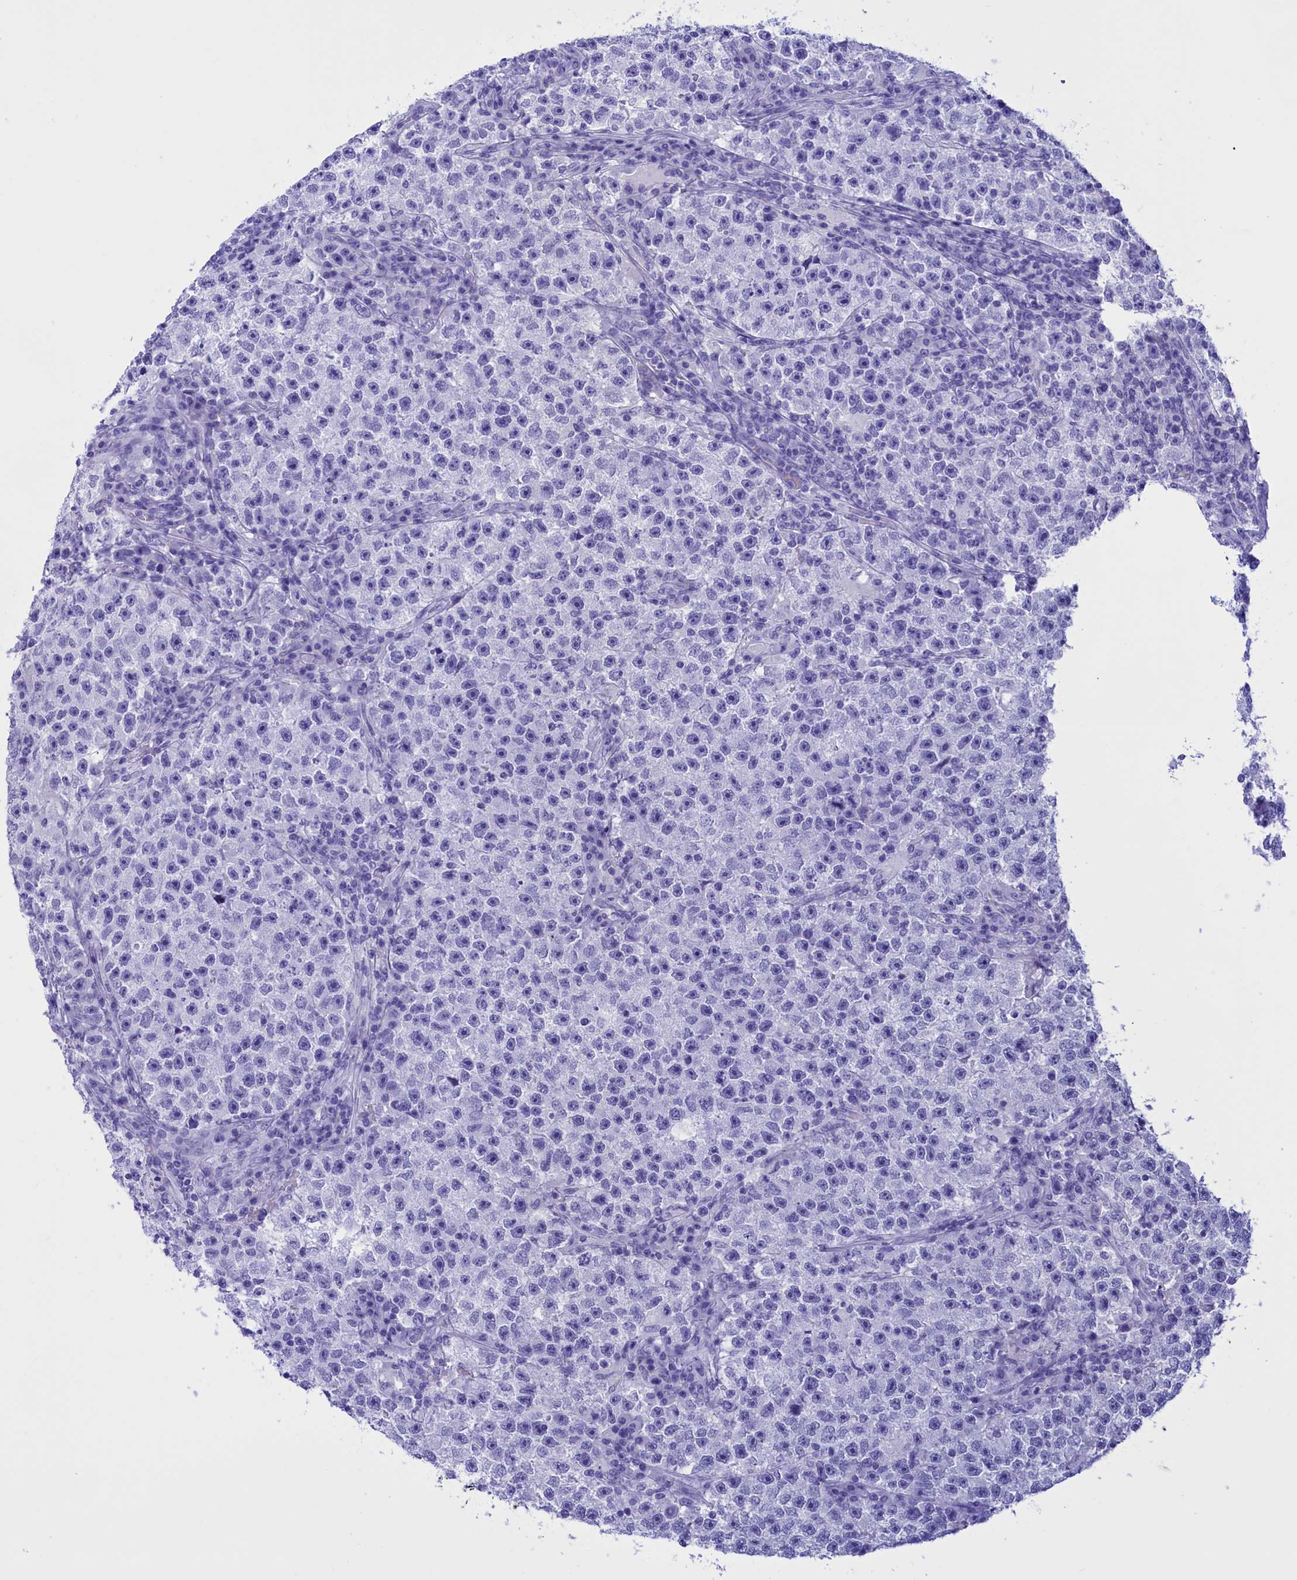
{"staining": {"intensity": "negative", "quantity": "none", "location": "none"}, "tissue": "testis cancer", "cell_type": "Tumor cells", "image_type": "cancer", "snomed": [{"axis": "morphology", "description": "Seminoma, NOS"}, {"axis": "topography", "description": "Testis"}], "caption": "The immunohistochemistry photomicrograph has no significant expression in tumor cells of testis cancer tissue. (Stains: DAB immunohistochemistry with hematoxylin counter stain, Microscopy: brightfield microscopy at high magnification).", "gene": "BRI3", "patient": {"sex": "male", "age": 22}}